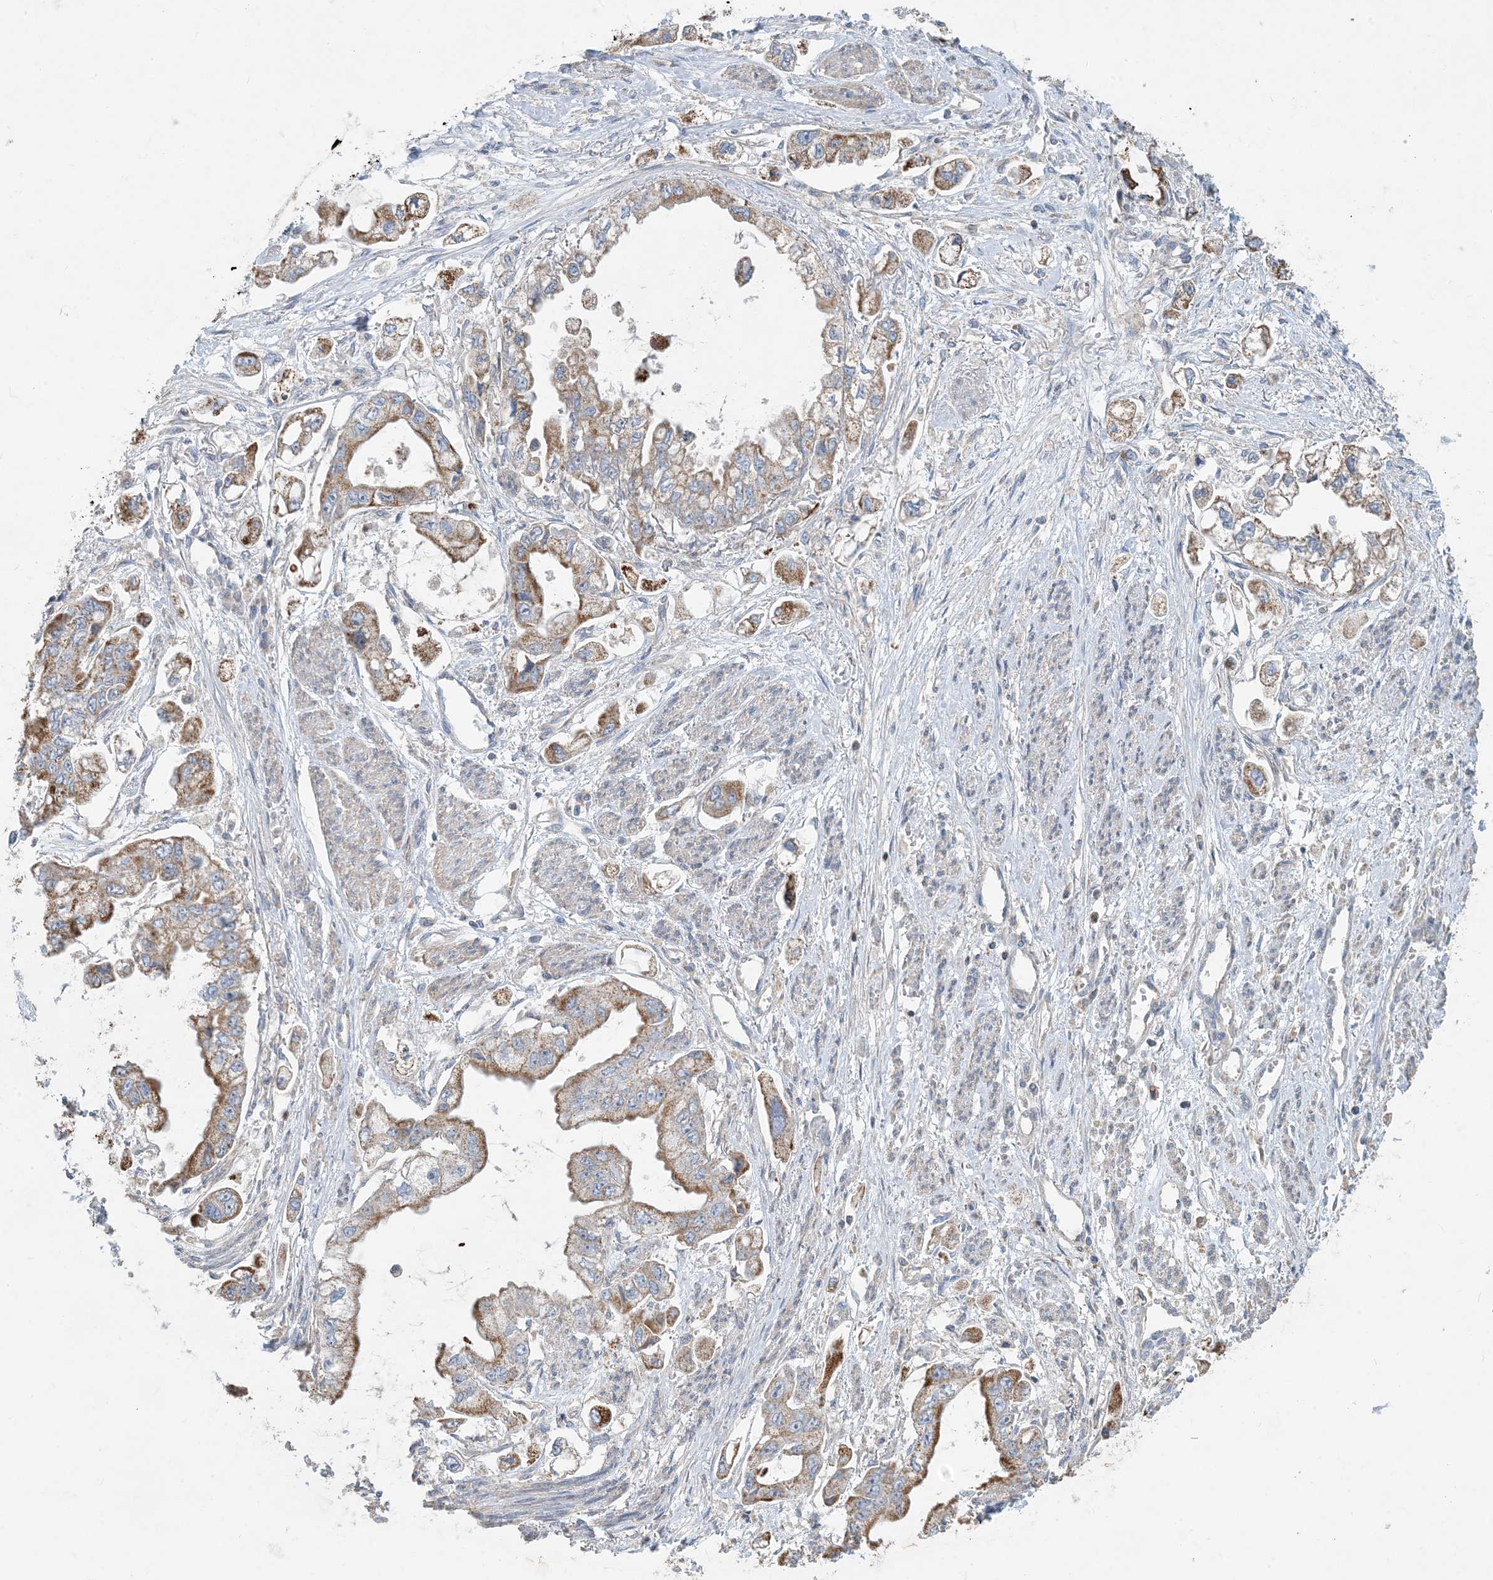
{"staining": {"intensity": "moderate", "quantity": ">75%", "location": "cytoplasmic/membranous"}, "tissue": "stomach cancer", "cell_type": "Tumor cells", "image_type": "cancer", "snomed": [{"axis": "morphology", "description": "Adenocarcinoma, NOS"}, {"axis": "topography", "description": "Stomach"}], "caption": "Stomach cancer tissue displays moderate cytoplasmic/membranous positivity in approximately >75% of tumor cells, visualized by immunohistochemistry.", "gene": "ECHDC1", "patient": {"sex": "male", "age": 62}}